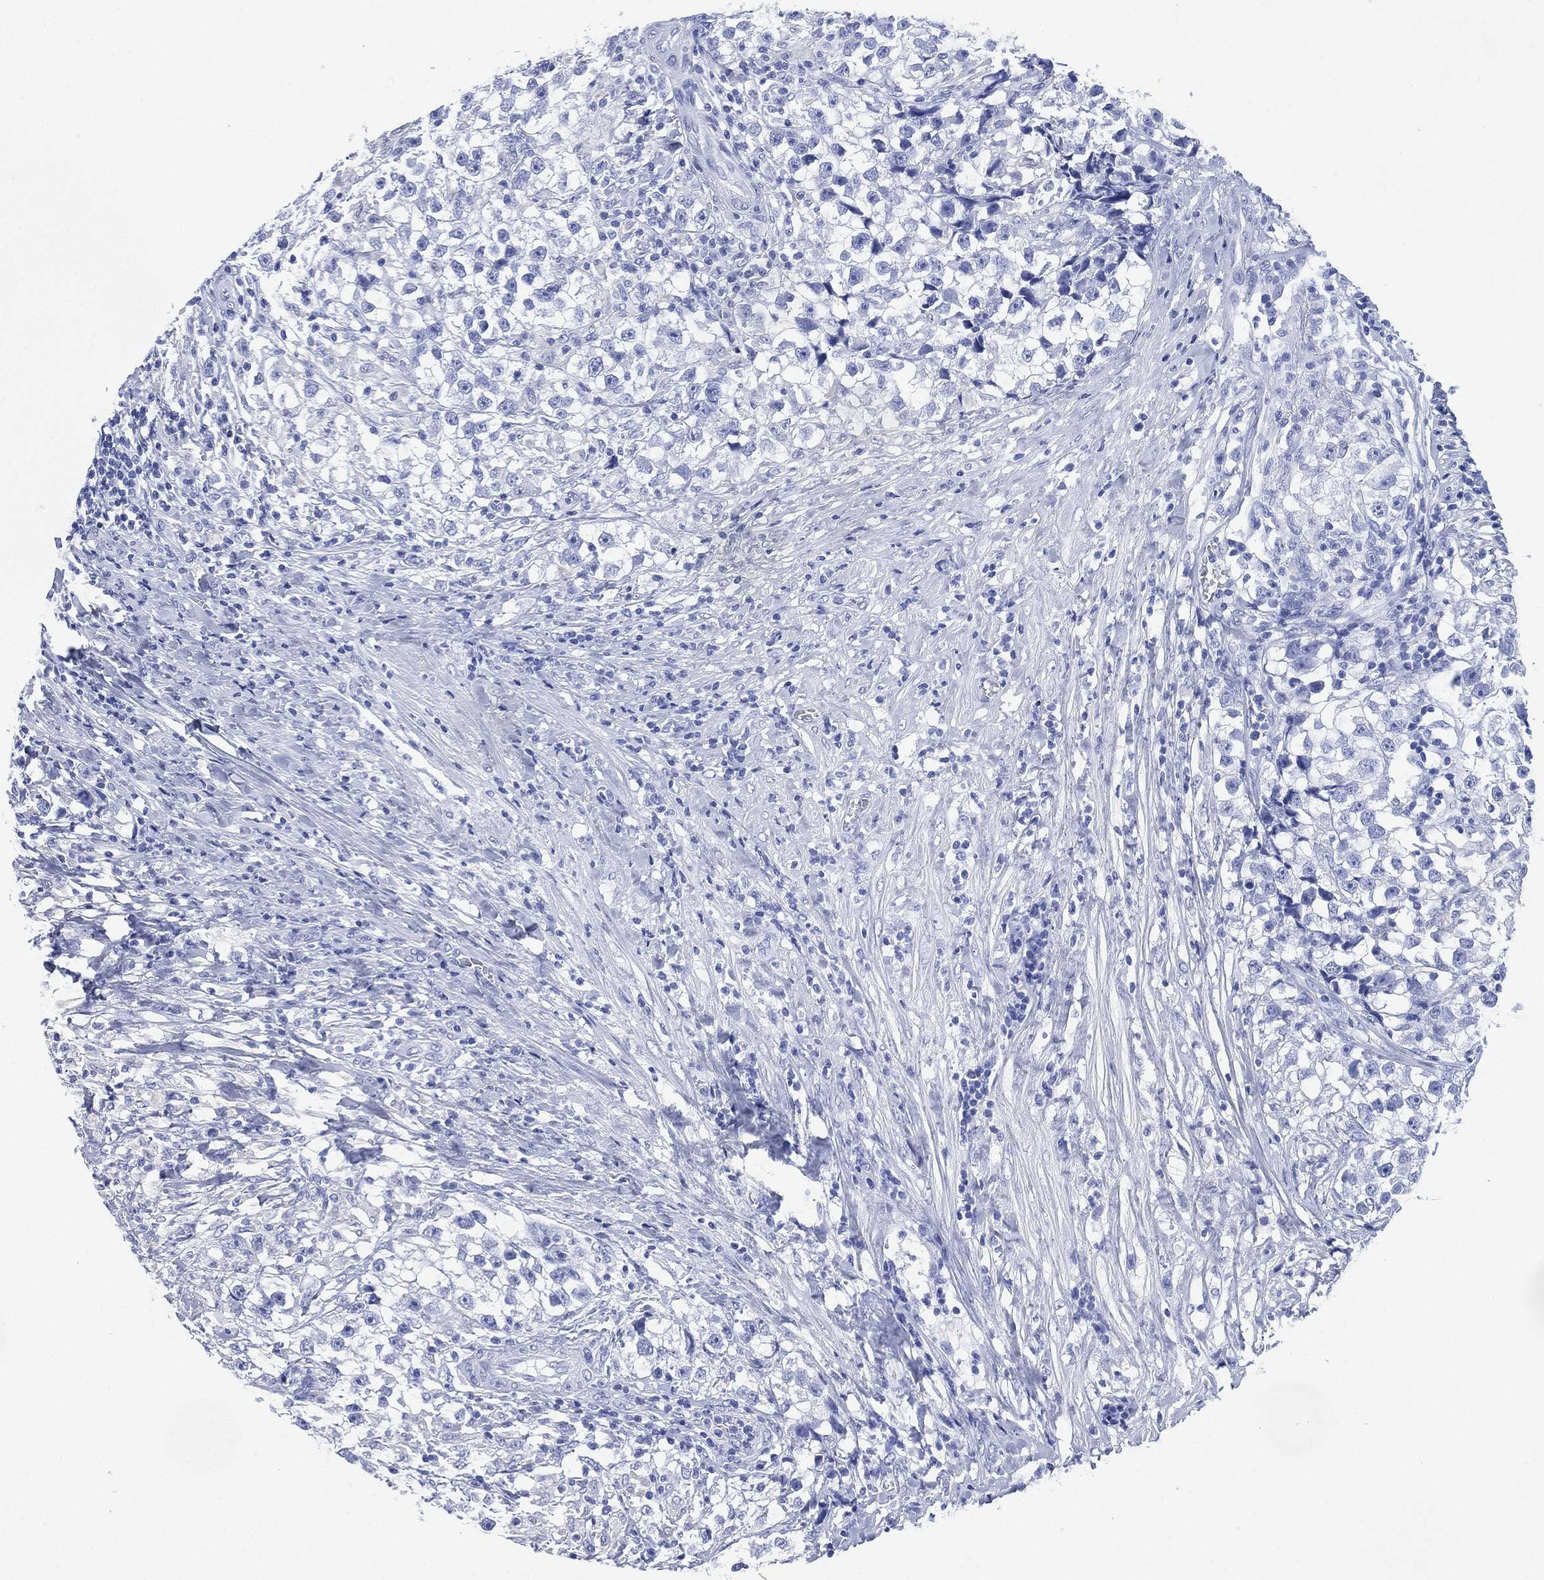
{"staining": {"intensity": "negative", "quantity": "none", "location": "none"}, "tissue": "testis cancer", "cell_type": "Tumor cells", "image_type": "cancer", "snomed": [{"axis": "morphology", "description": "Seminoma, NOS"}, {"axis": "topography", "description": "Testis"}], "caption": "Immunohistochemical staining of testis seminoma exhibits no significant expression in tumor cells. The staining was performed using DAB (3,3'-diaminobenzidine) to visualize the protein expression in brown, while the nuclei were stained in blue with hematoxylin (Magnification: 20x).", "gene": "SIGLECL1", "patient": {"sex": "male", "age": 46}}